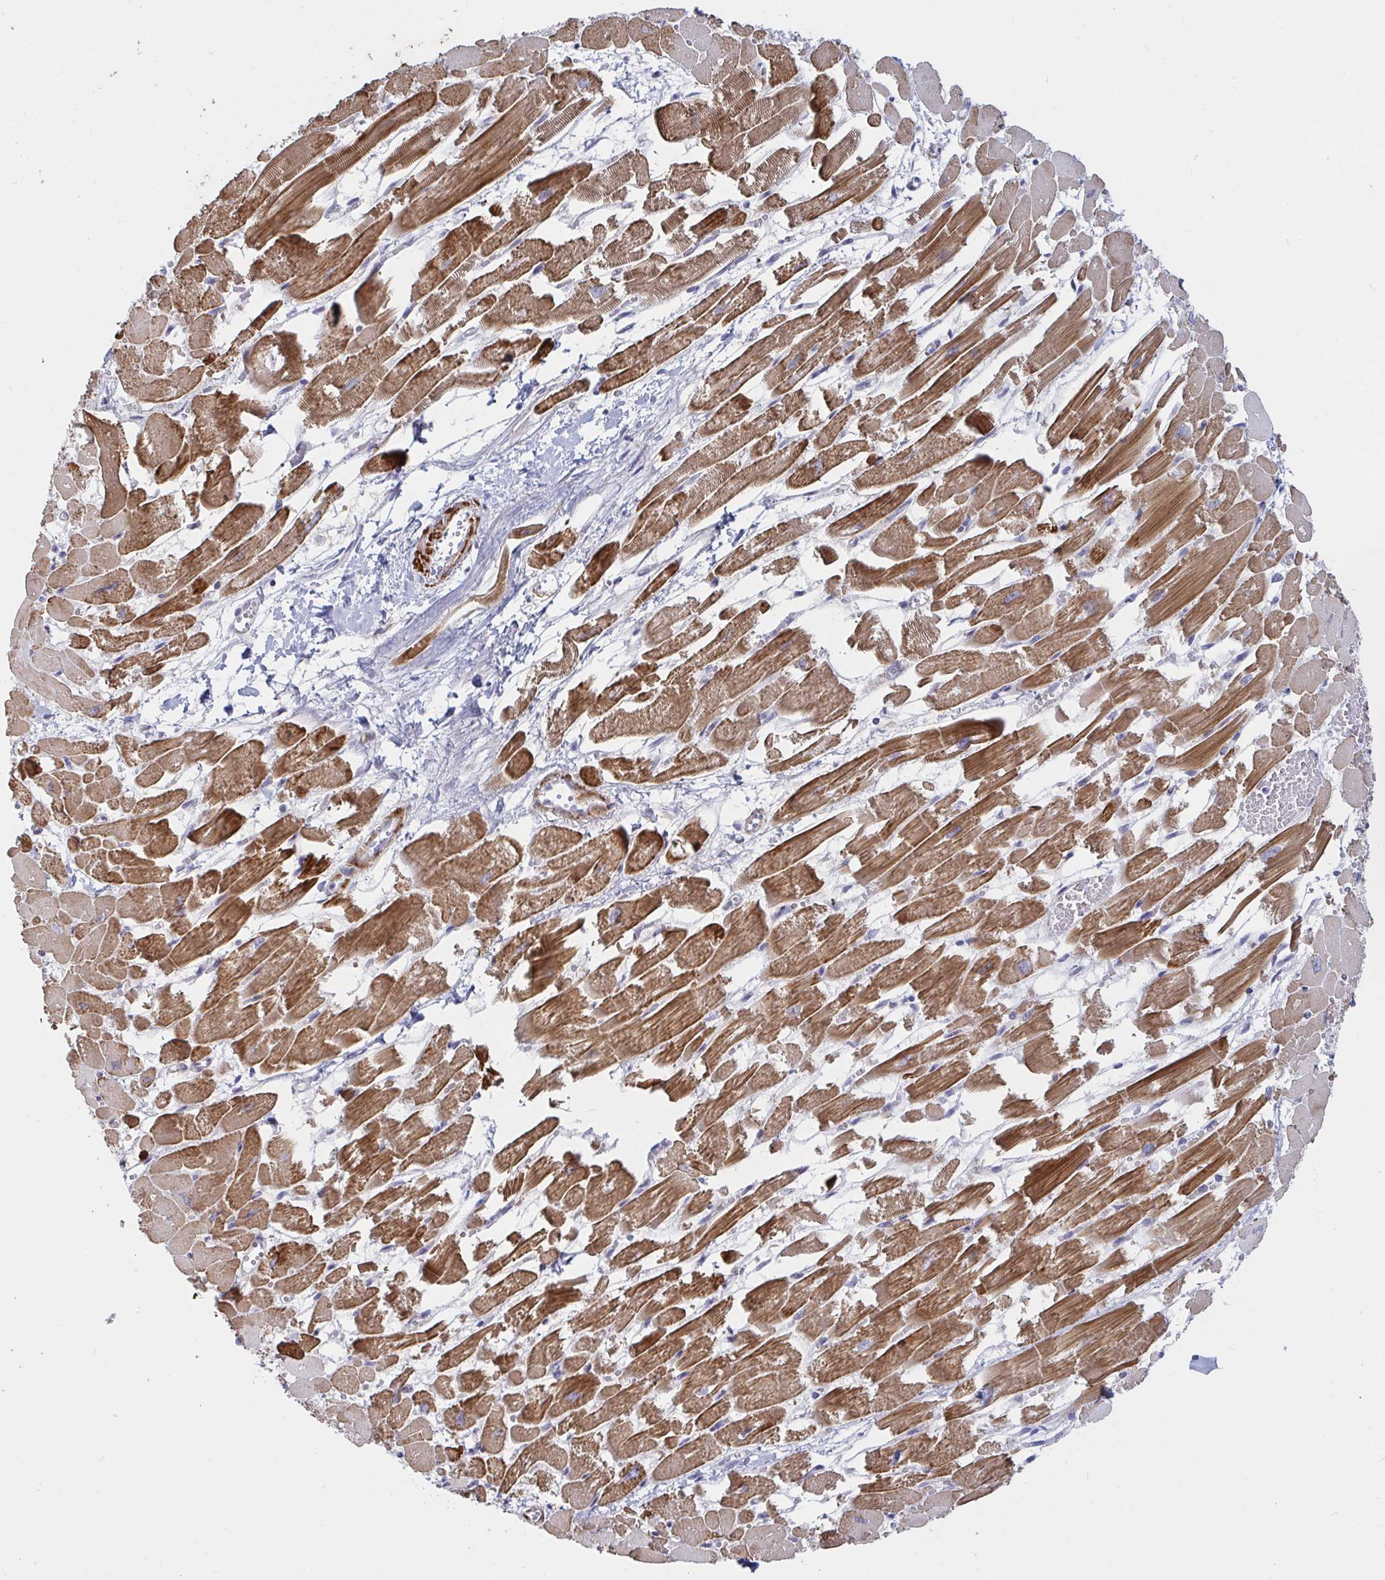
{"staining": {"intensity": "moderate", "quantity": ">75%", "location": "cytoplasmic/membranous"}, "tissue": "heart muscle", "cell_type": "Cardiomyocytes", "image_type": "normal", "snomed": [{"axis": "morphology", "description": "Normal tissue, NOS"}, {"axis": "topography", "description": "Heart"}], "caption": "Approximately >75% of cardiomyocytes in normal human heart muscle demonstrate moderate cytoplasmic/membranous protein expression as visualized by brown immunohistochemical staining.", "gene": "SSH2", "patient": {"sex": "female", "age": 52}}